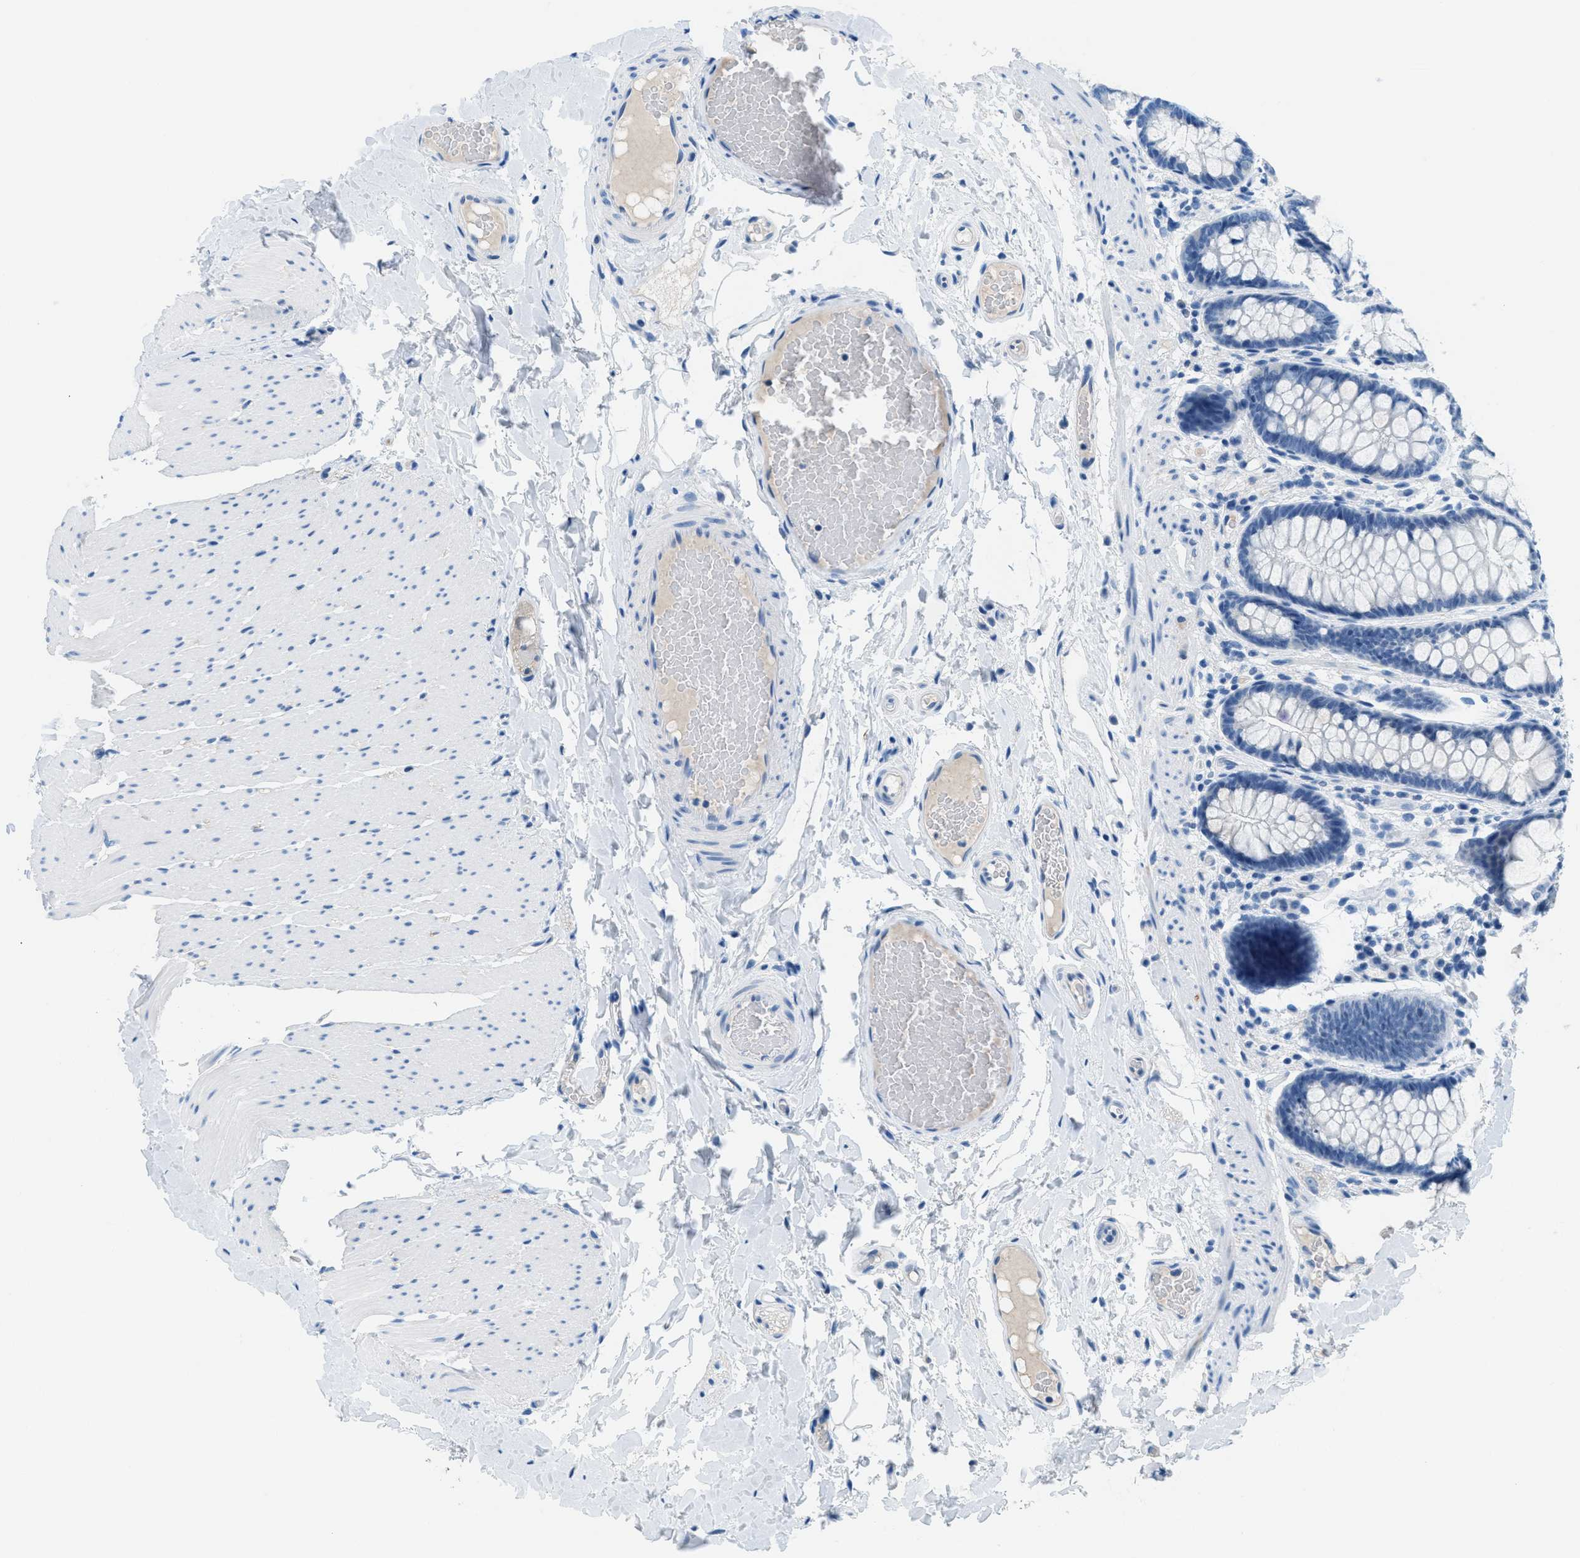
{"staining": {"intensity": "negative", "quantity": "none", "location": "none"}, "tissue": "colon", "cell_type": "Endothelial cells", "image_type": "normal", "snomed": [{"axis": "morphology", "description": "Normal tissue, NOS"}, {"axis": "topography", "description": "Colon"}], "caption": "The micrograph shows no significant positivity in endothelial cells of colon.", "gene": "MGARP", "patient": {"sex": "female", "age": 56}}